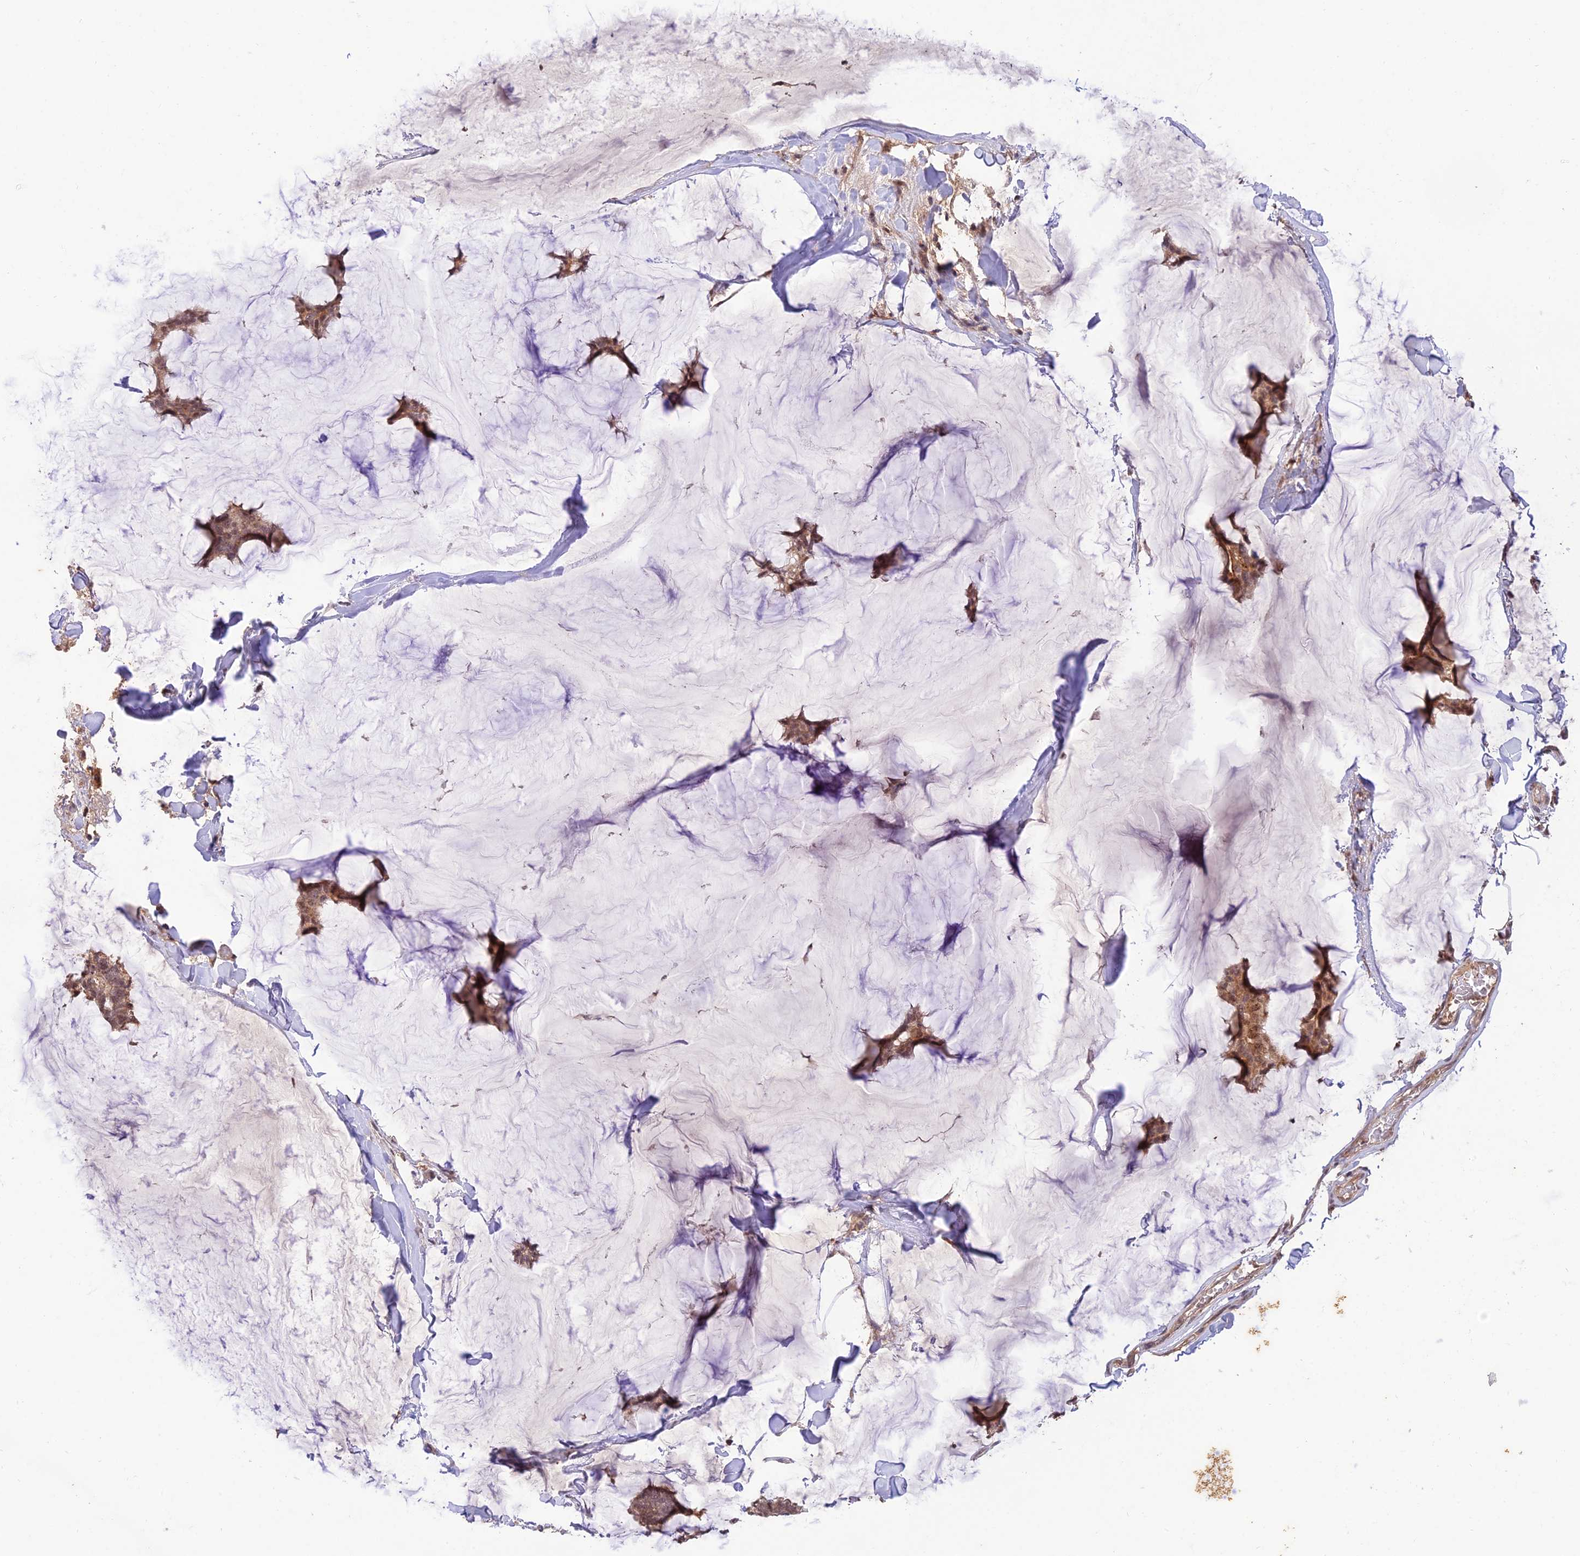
{"staining": {"intensity": "weak", "quantity": ">75%", "location": "cytoplasmic/membranous,nuclear"}, "tissue": "breast cancer", "cell_type": "Tumor cells", "image_type": "cancer", "snomed": [{"axis": "morphology", "description": "Duct carcinoma"}, {"axis": "topography", "description": "Breast"}], "caption": "Immunohistochemical staining of breast infiltrating ductal carcinoma reveals low levels of weak cytoplasmic/membranous and nuclear expression in about >75% of tumor cells.", "gene": "REV1", "patient": {"sex": "female", "age": 93}}